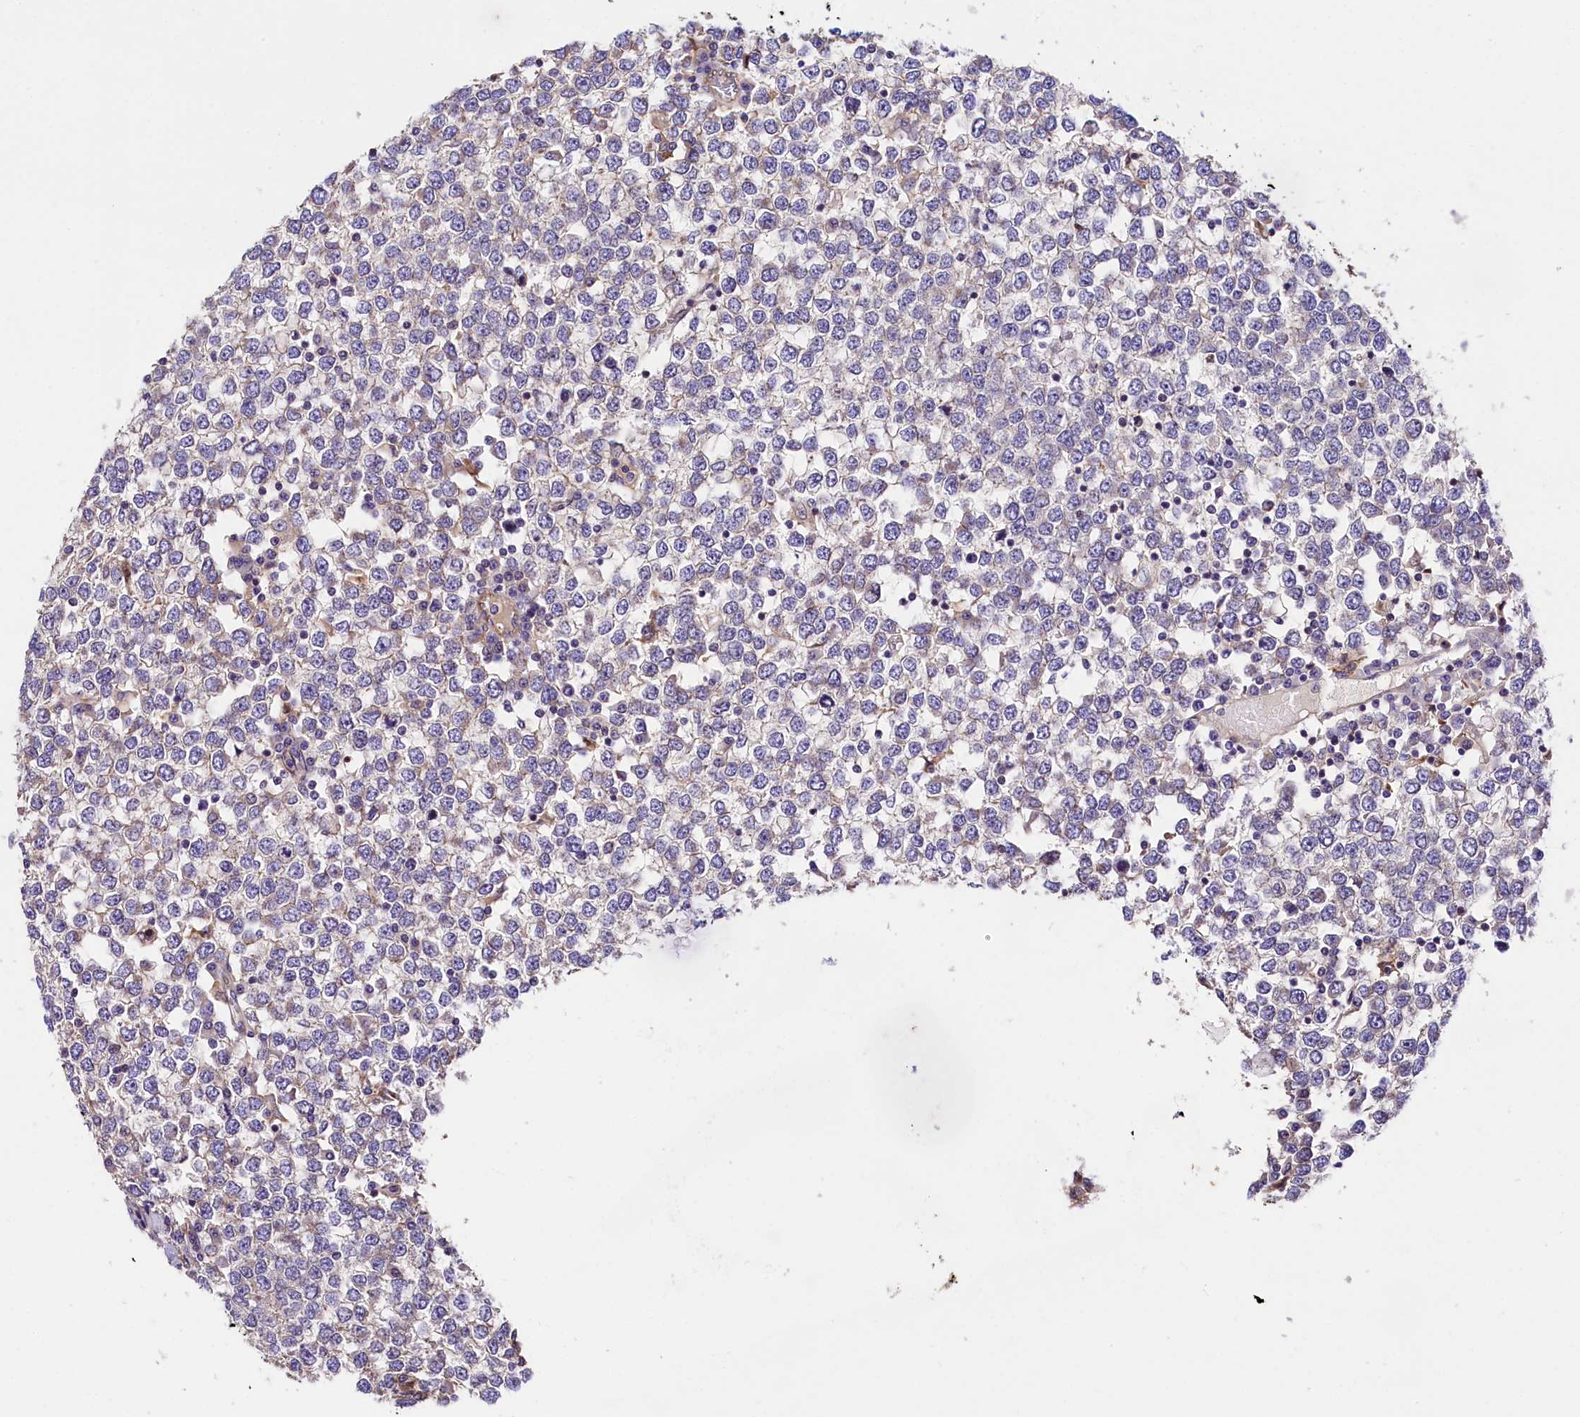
{"staining": {"intensity": "weak", "quantity": "<25%", "location": "cytoplasmic/membranous"}, "tissue": "testis cancer", "cell_type": "Tumor cells", "image_type": "cancer", "snomed": [{"axis": "morphology", "description": "Seminoma, NOS"}, {"axis": "topography", "description": "Testis"}], "caption": "This is a histopathology image of immunohistochemistry (IHC) staining of testis seminoma, which shows no expression in tumor cells. Nuclei are stained in blue.", "gene": "ARMC6", "patient": {"sex": "male", "age": 65}}